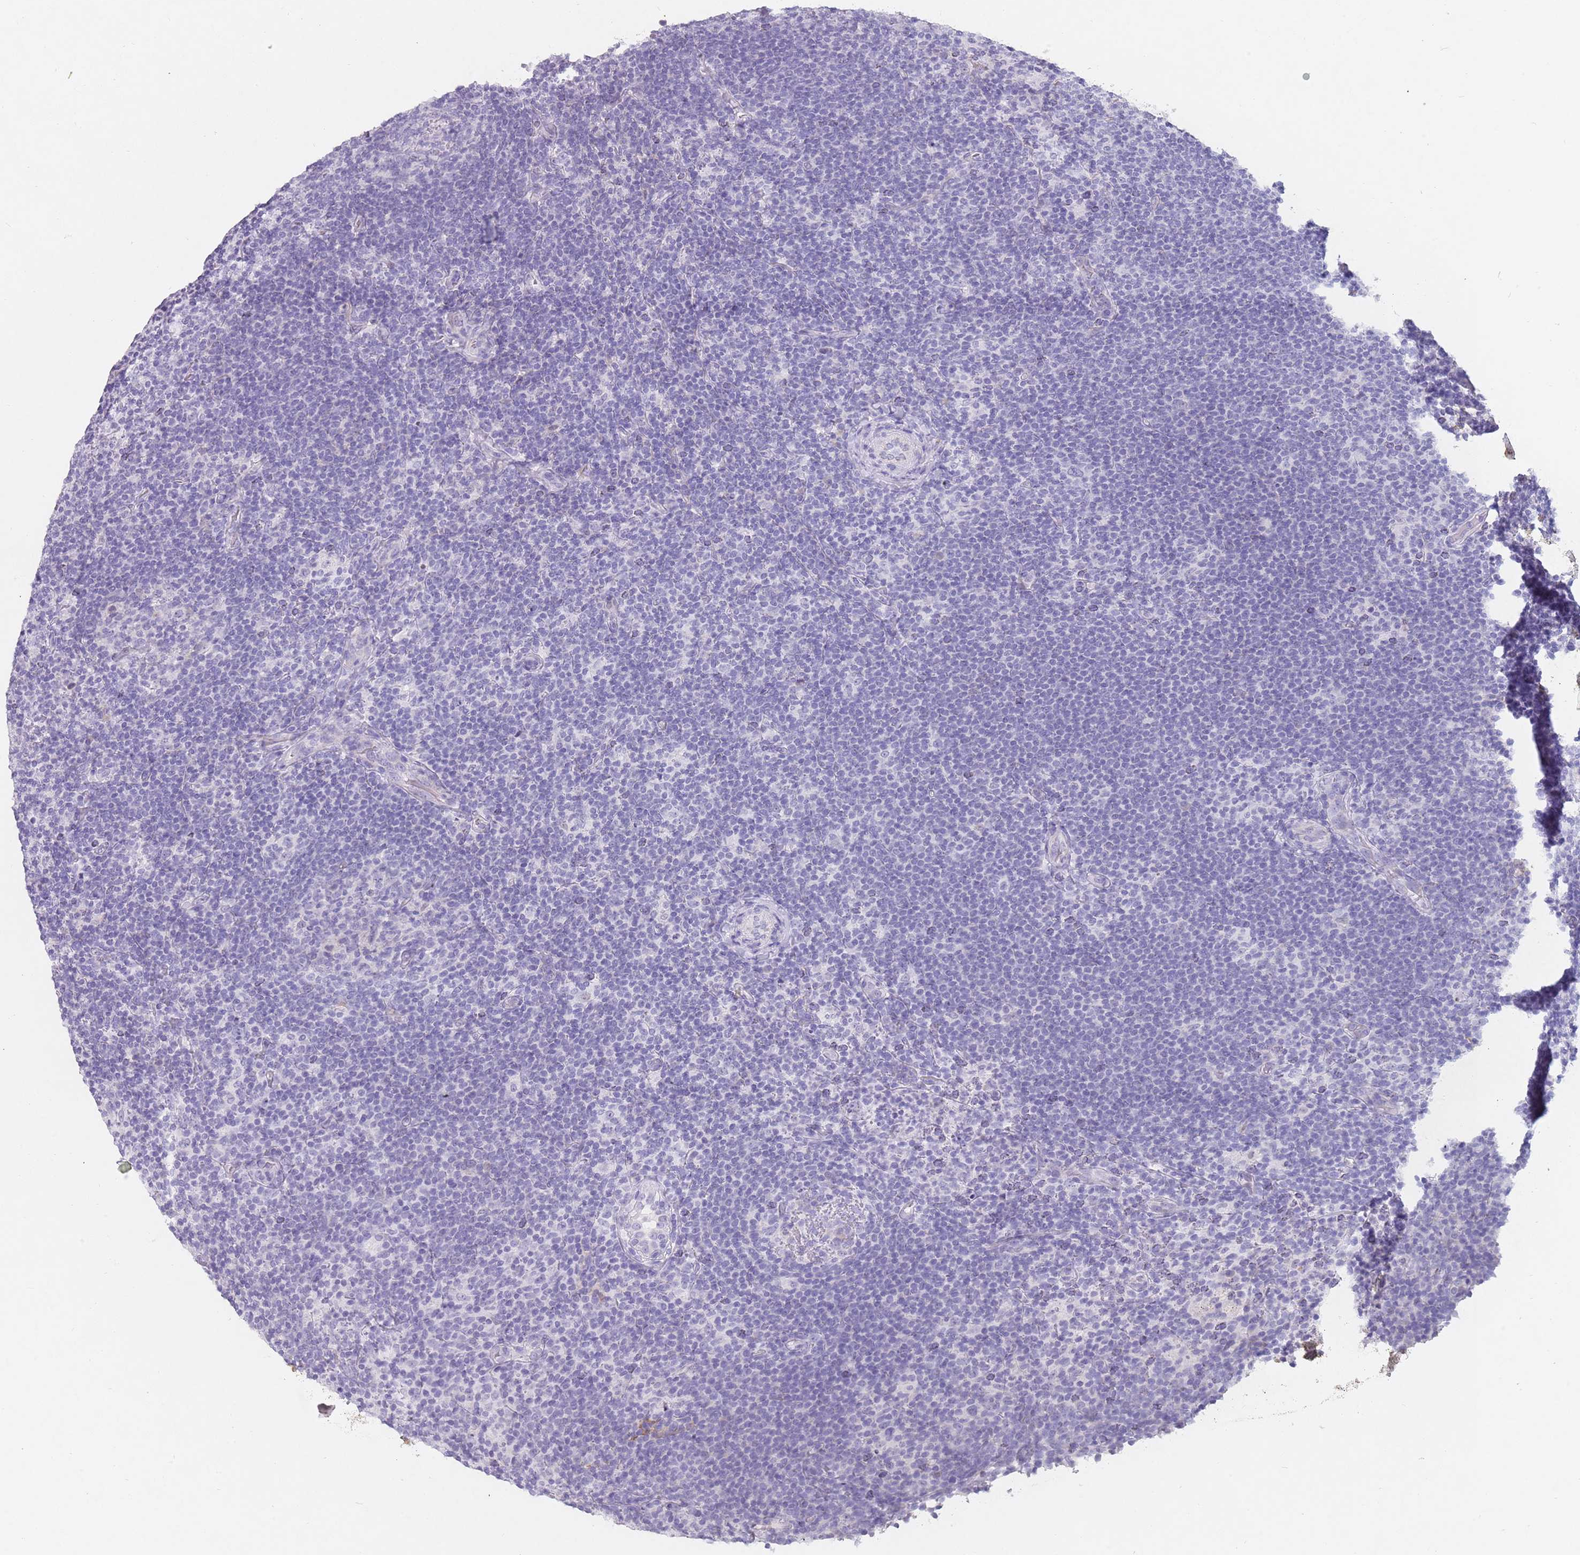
{"staining": {"intensity": "negative", "quantity": "none", "location": "none"}, "tissue": "lymphoma", "cell_type": "Tumor cells", "image_type": "cancer", "snomed": [{"axis": "morphology", "description": "Hodgkin's disease, NOS"}, {"axis": "topography", "description": "Lymph node"}], "caption": "Immunohistochemistry (IHC) of human Hodgkin's disease shows no expression in tumor cells.", "gene": "DDX4", "patient": {"sex": "female", "age": 57}}